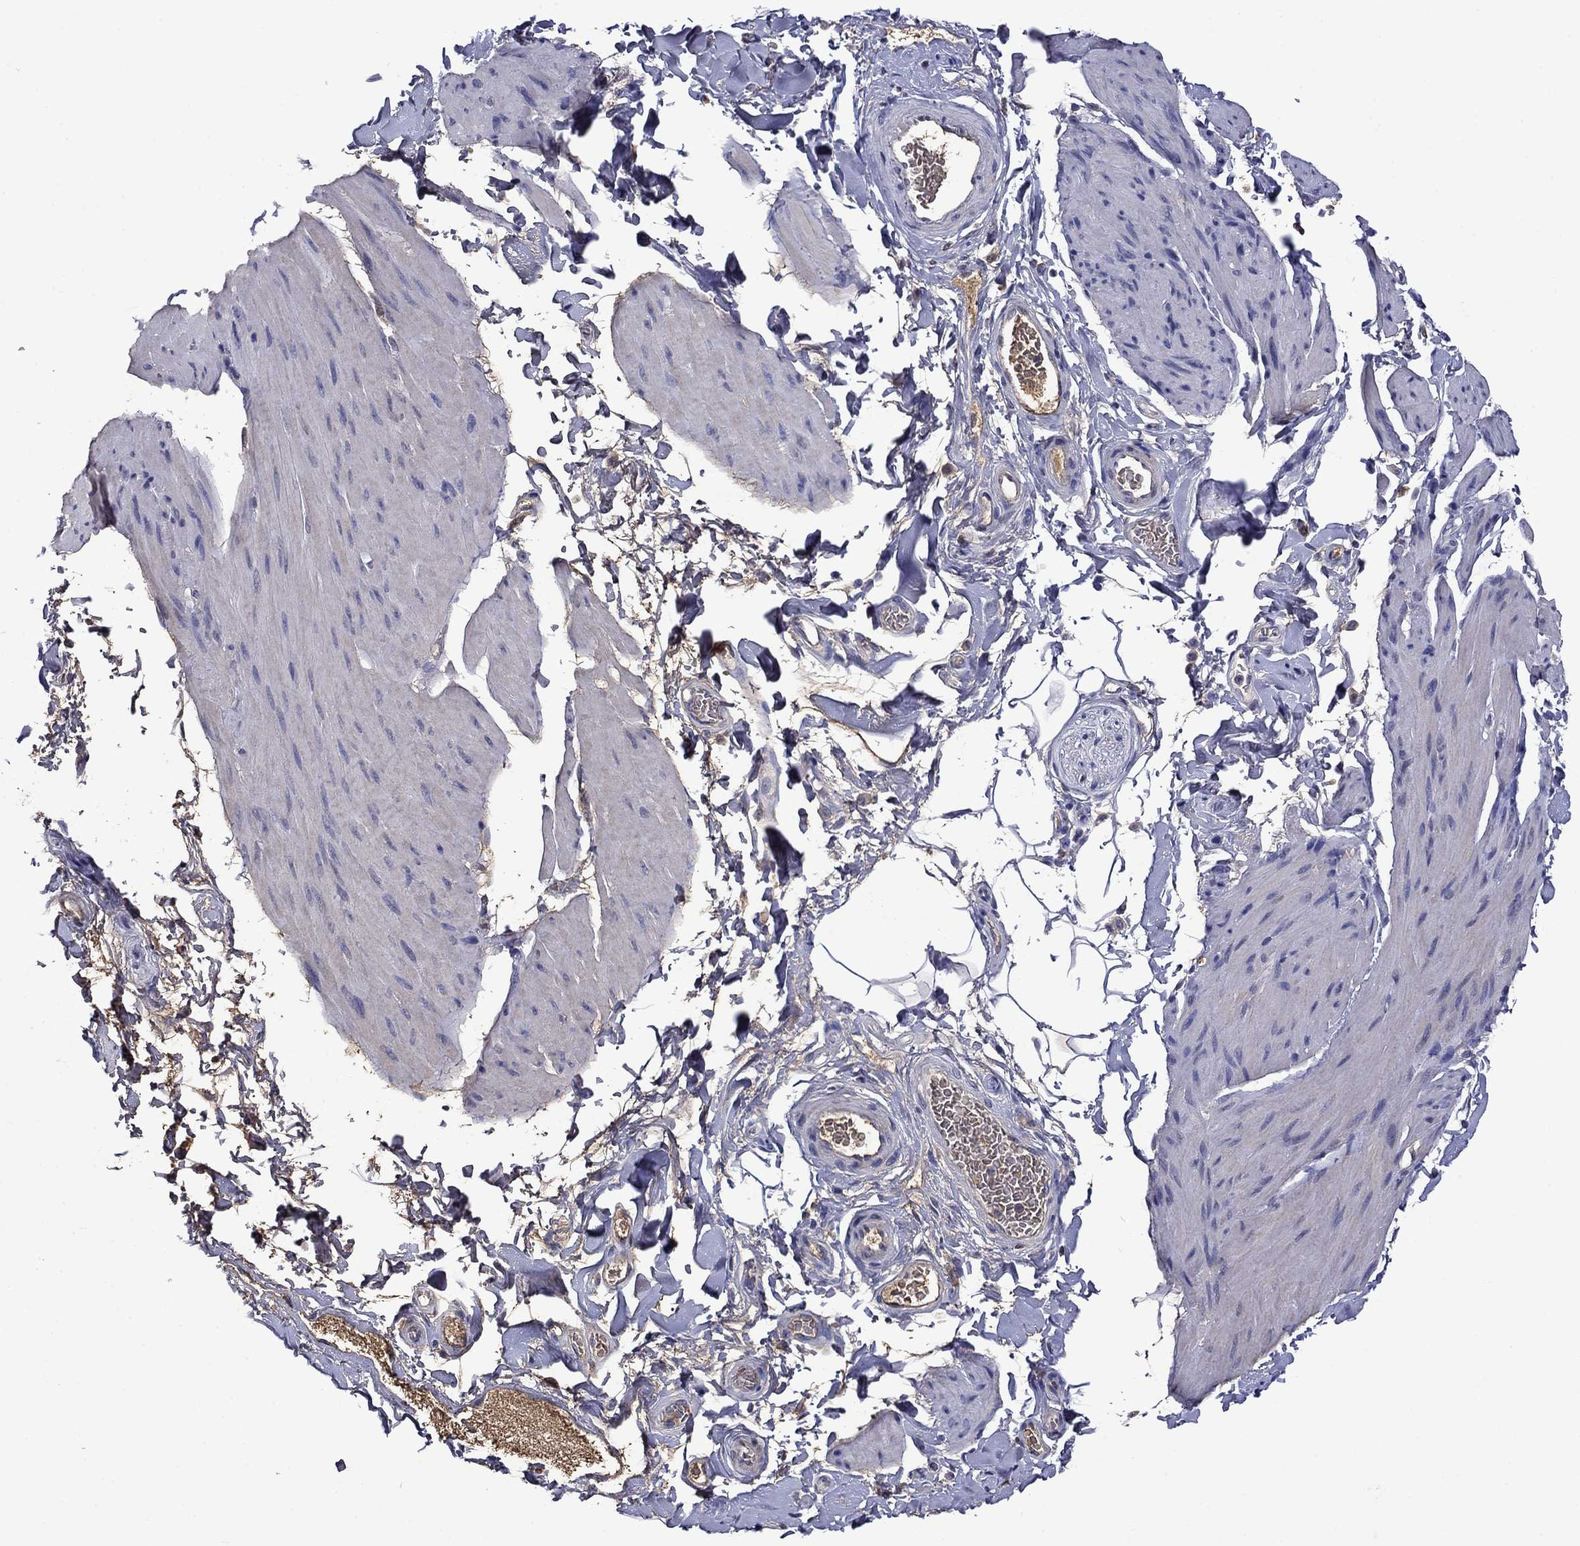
{"staining": {"intensity": "negative", "quantity": "none", "location": "none"}, "tissue": "smooth muscle", "cell_type": "Smooth muscle cells", "image_type": "normal", "snomed": [{"axis": "morphology", "description": "Normal tissue, NOS"}, {"axis": "topography", "description": "Adipose tissue"}, {"axis": "topography", "description": "Smooth muscle"}, {"axis": "topography", "description": "Peripheral nerve tissue"}], "caption": "High power microscopy micrograph of an immunohistochemistry image of unremarkable smooth muscle, revealing no significant positivity in smooth muscle cells.", "gene": "APOA2", "patient": {"sex": "male", "age": 83}}